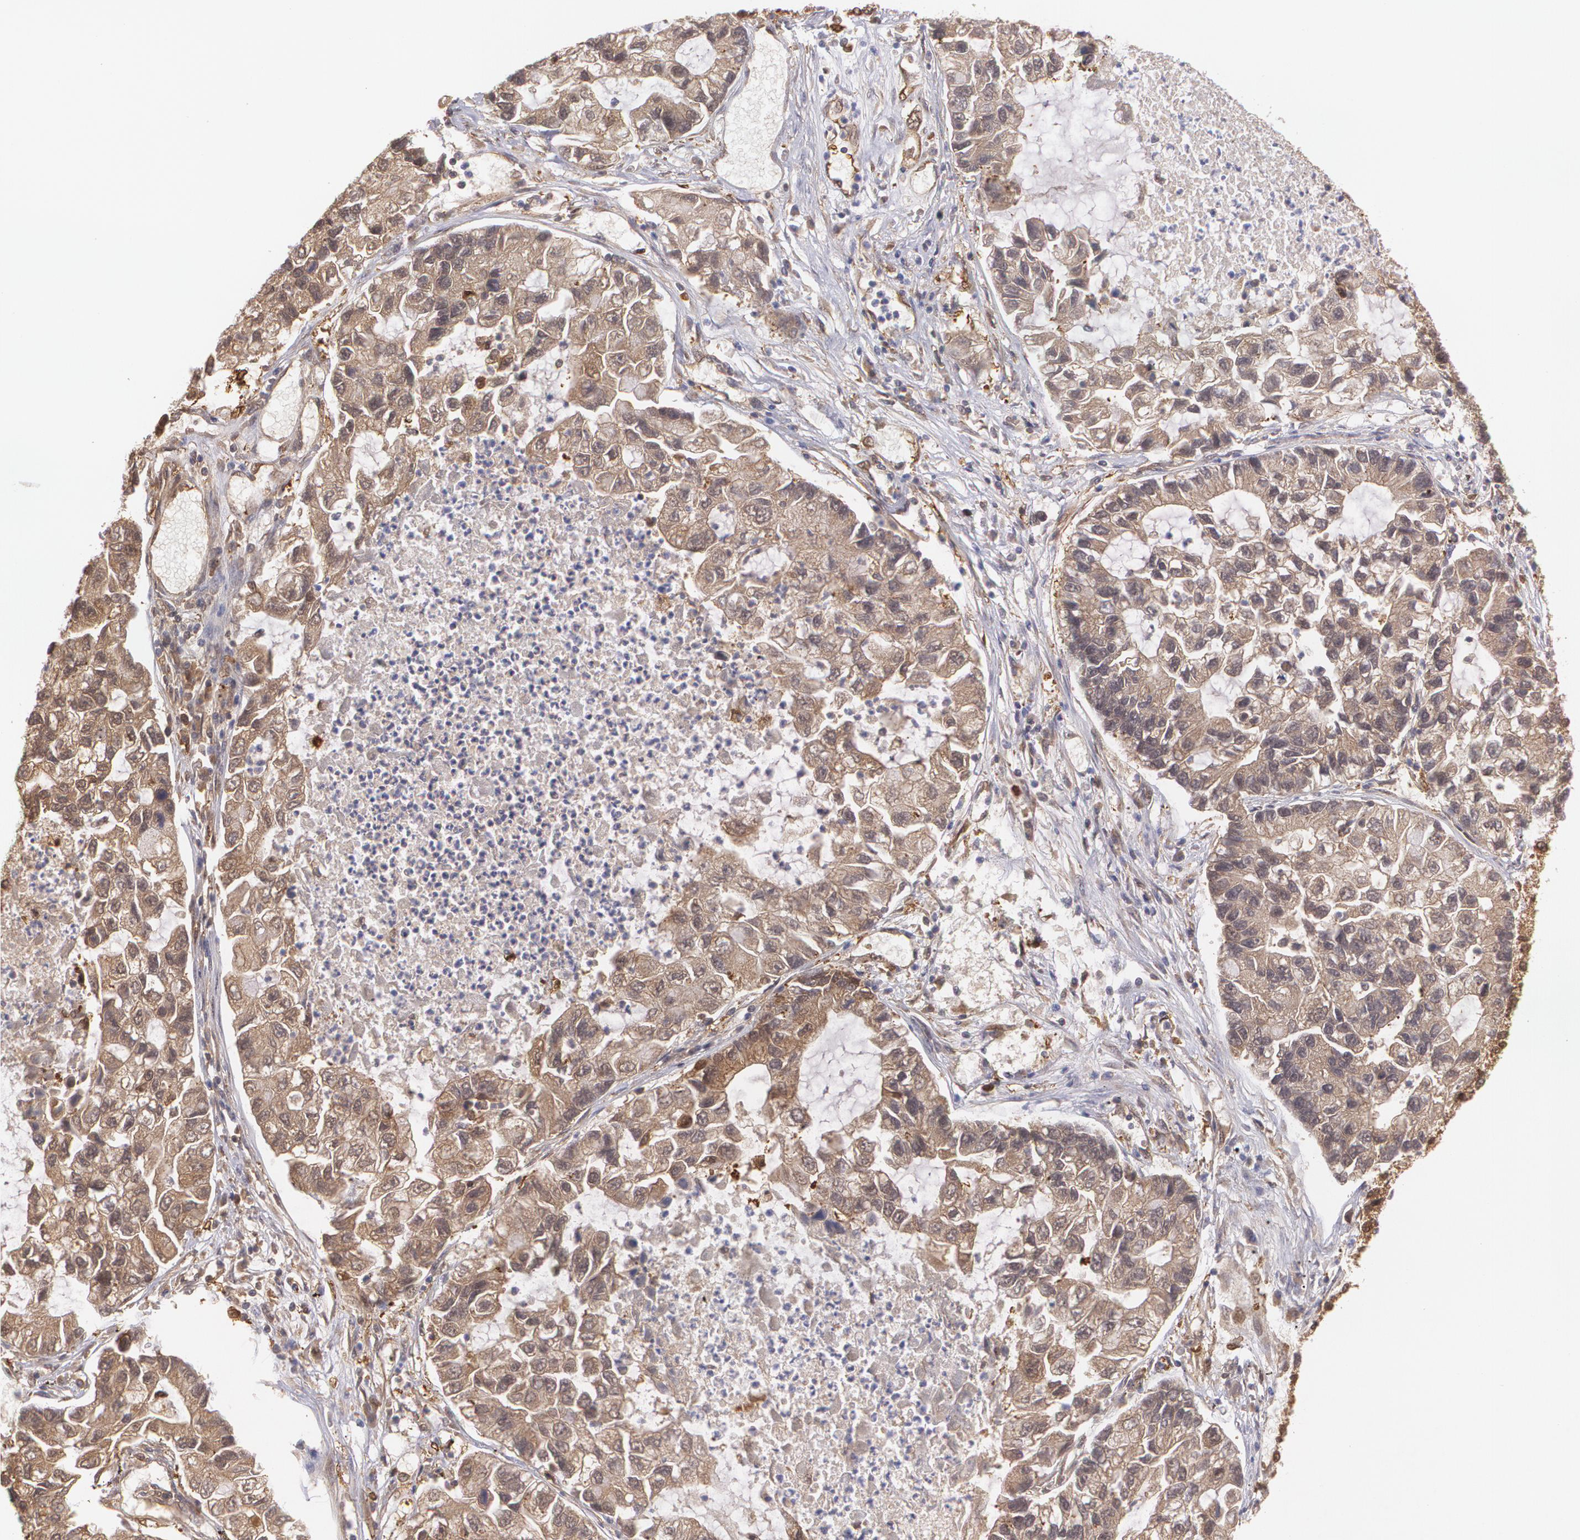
{"staining": {"intensity": "moderate", "quantity": ">75%", "location": "cytoplasmic/membranous"}, "tissue": "lung cancer", "cell_type": "Tumor cells", "image_type": "cancer", "snomed": [{"axis": "morphology", "description": "Adenocarcinoma, NOS"}, {"axis": "topography", "description": "Lung"}], "caption": "Moderate cytoplasmic/membranous staining is present in approximately >75% of tumor cells in adenocarcinoma (lung).", "gene": "HSPH1", "patient": {"sex": "female", "age": 51}}